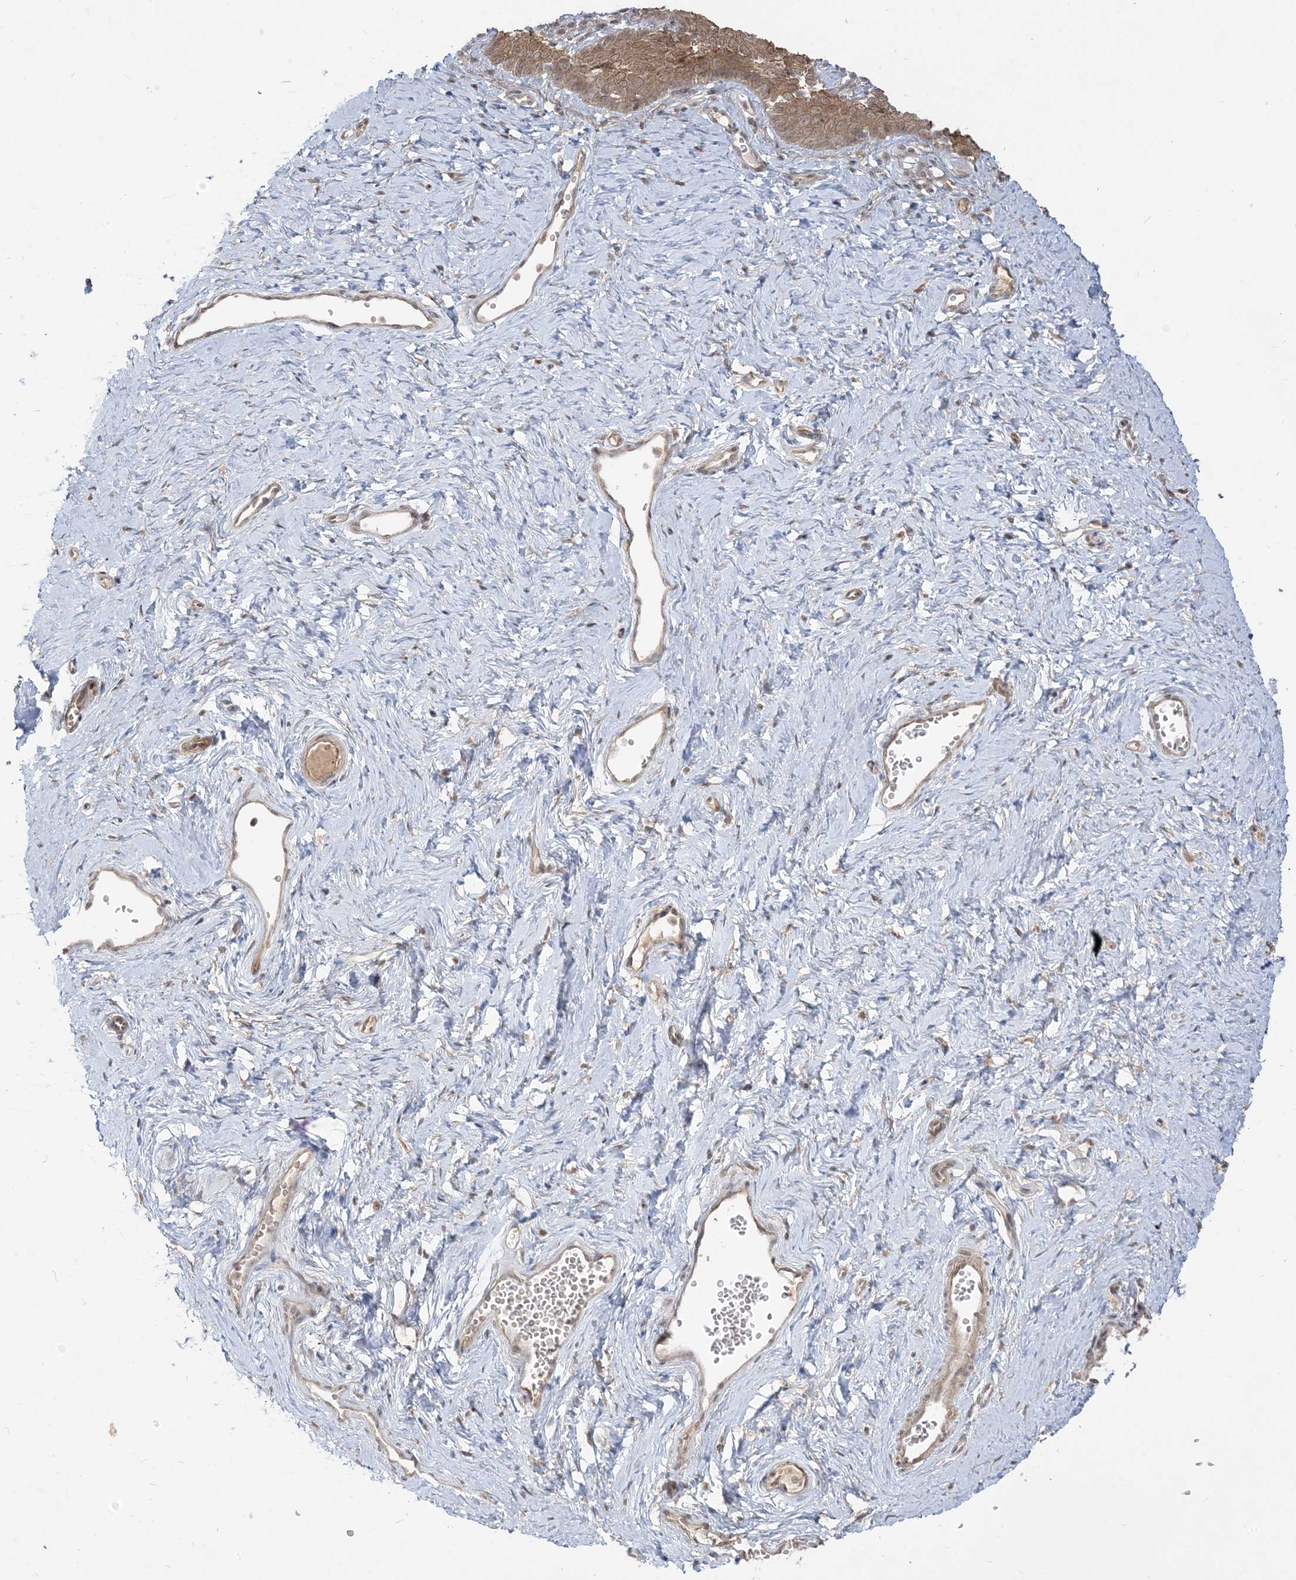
{"staining": {"intensity": "strong", "quantity": "25%-75%", "location": "cytoplasmic/membranous"}, "tissue": "vagina", "cell_type": "Squamous epithelial cells", "image_type": "normal", "snomed": [{"axis": "morphology", "description": "Normal tissue, NOS"}, {"axis": "topography", "description": "Vagina"}], "caption": "Immunohistochemical staining of normal human vagina exhibits high levels of strong cytoplasmic/membranous staining in about 25%-75% of squamous epithelial cells. The protein of interest is stained brown, and the nuclei are stained in blue (DAB (3,3'-diaminobenzidine) IHC with brightfield microscopy, high magnification).", "gene": "TBCC", "patient": {"sex": "female", "age": 32}}